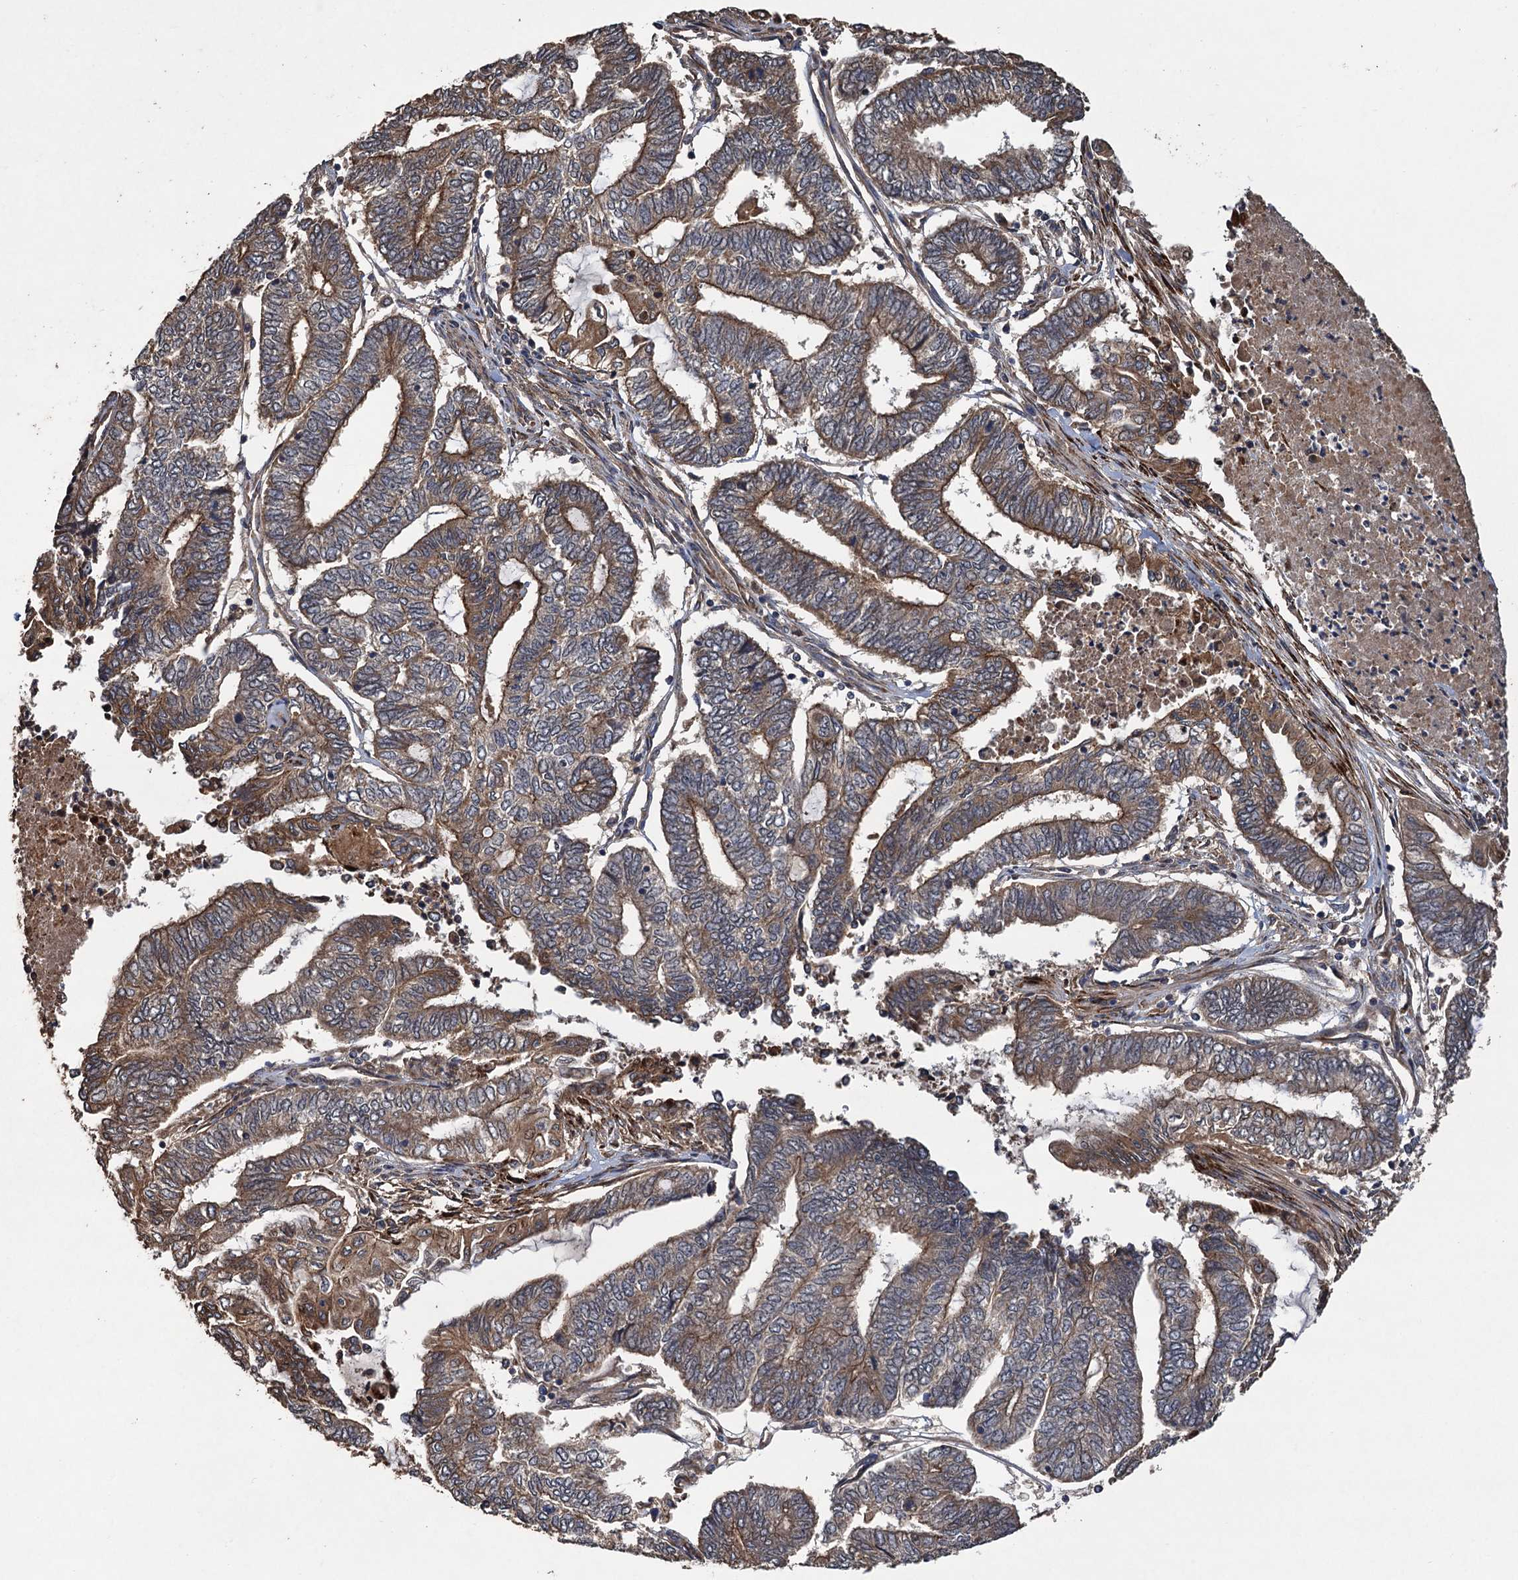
{"staining": {"intensity": "moderate", "quantity": ">75%", "location": "cytoplasmic/membranous"}, "tissue": "endometrial cancer", "cell_type": "Tumor cells", "image_type": "cancer", "snomed": [{"axis": "morphology", "description": "Adenocarcinoma, NOS"}, {"axis": "topography", "description": "Uterus"}, {"axis": "topography", "description": "Endometrium"}], "caption": "Human adenocarcinoma (endometrial) stained with a protein marker displays moderate staining in tumor cells.", "gene": "TMEM39B", "patient": {"sex": "female", "age": 70}}